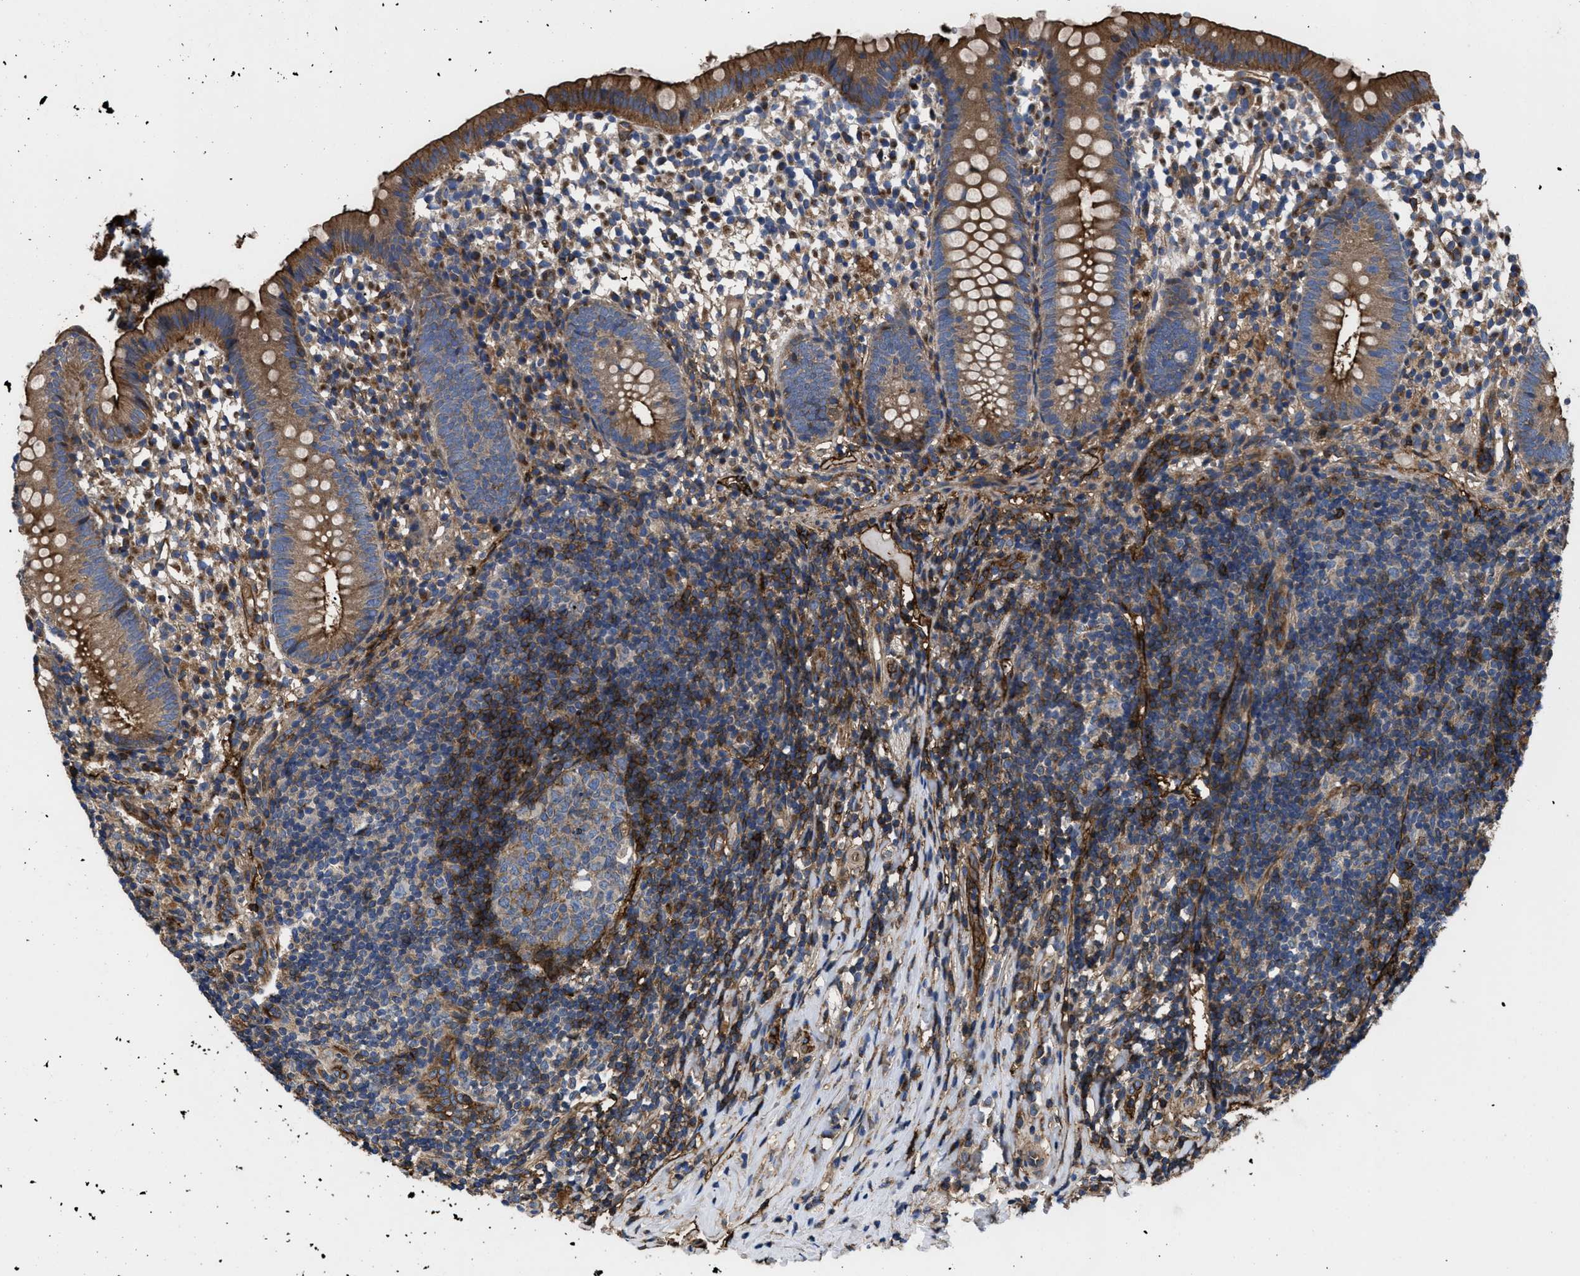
{"staining": {"intensity": "strong", "quantity": "25%-75%", "location": "cytoplasmic/membranous"}, "tissue": "appendix", "cell_type": "Glandular cells", "image_type": "normal", "snomed": [{"axis": "morphology", "description": "Normal tissue, NOS"}, {"axis": "topography", "description": "Appendix"}], "caption": "The photomicrograph demonstrates a brown stain indicating the presence of a protein in the cytoplasmic/membranous of glandular cells in appendix. The staining is performed using DAB (3,3'-diaminobenzidine) brown chromogen to label protein expression. The nuclei are counter-stained blue using hematoxylin.", "gene": "NT5E", "patient": {"sex": "female", "age": 20}}